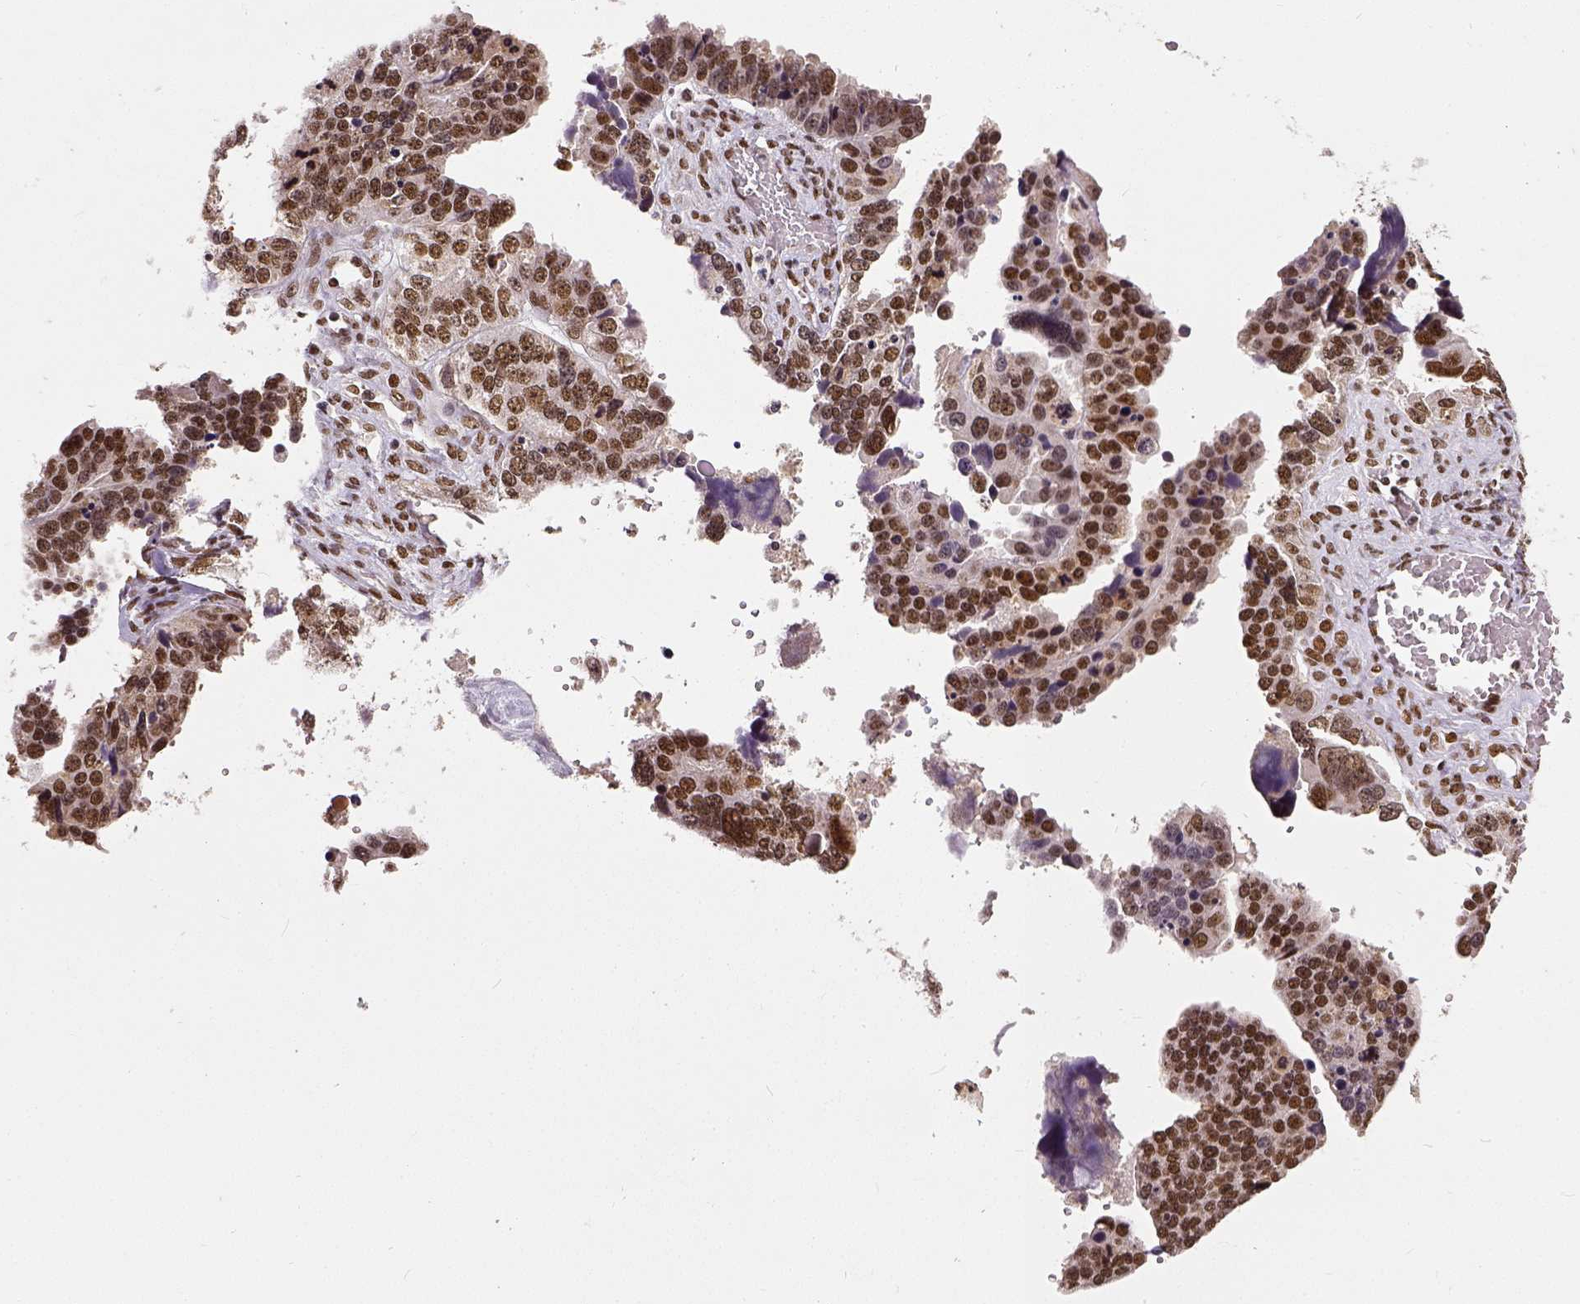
{"staining": {"intensity": "moderate", "quantity": ">75%", "location": "nuclear"}, "tissue": "ovarian cancer", "cell_type": "Tumor cells", "image_type": "cancer", "snomed": [{"axis": "morphology", "description": "Cystadenocarcinoma, serous, NOS"}, {"axis": "topography", "description": "Ovary"}], "caption": "Immunohistochemistry photomicrograph of neoplastic tissue: serous cystadenocarcinoma (ovarian) stained using immunohistochemistry displays medium levels of moderate protein expression localized specifically in the nuclear of tumor cells, appearing as a nuclear brown color.", "gene": "ATRX", "patient": {"sex": "female", "age": 76}}